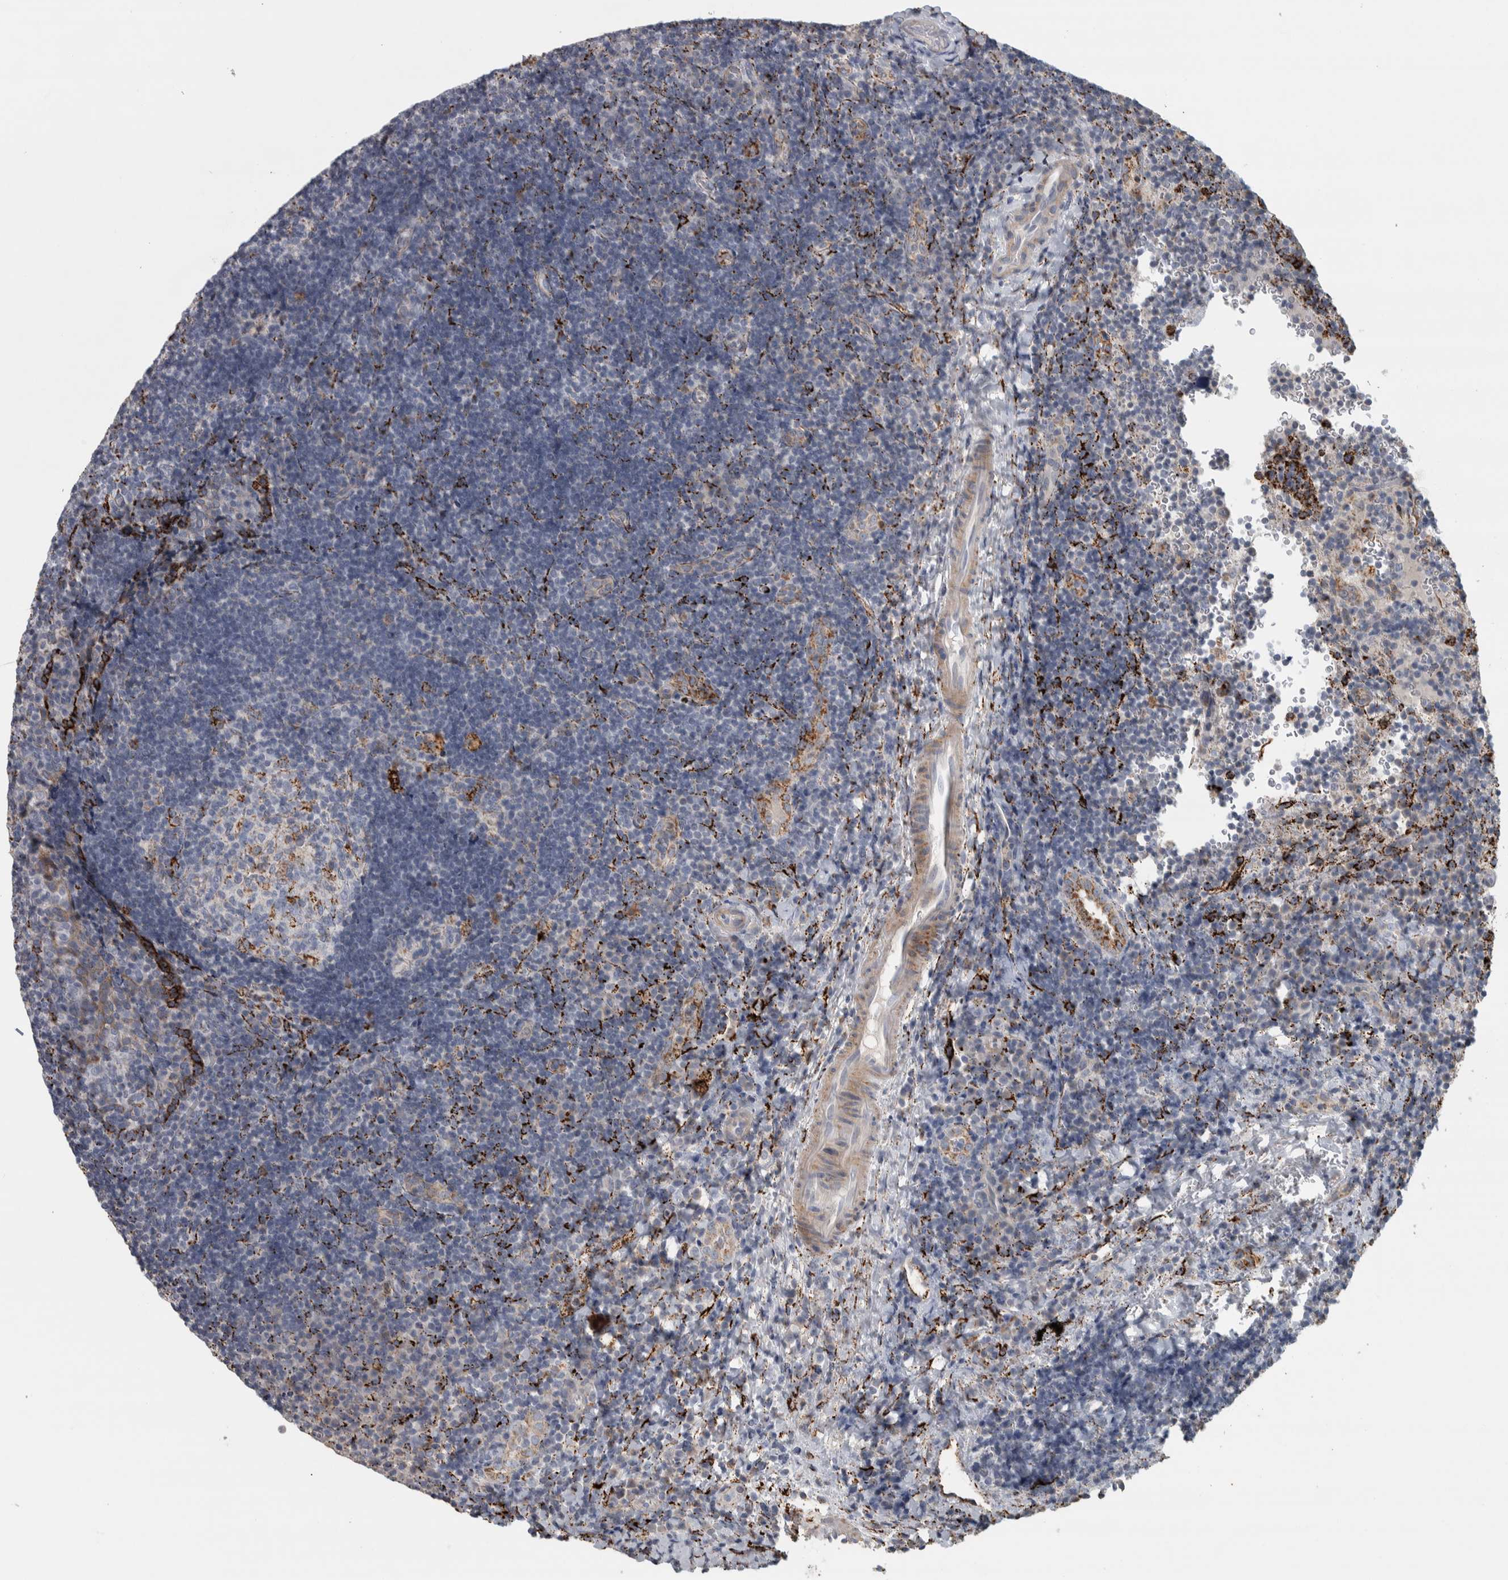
{"staining": {"intensity": "negative", "quantity": "none", "location": "none"}, "tissue": "lymphoma", "cell_type": "Tumor cells", "image_type": "cancer", "snomed": [{"axis": "morphology", "description": "Malignant lymphoma, non-Hodgkin's type, High grade"}, {"axis": "topography", "description": "Tonsil"}], "caption": "This histopathology image is of lymphoma stained with IHC to label a protein in brown with the nuclei are counter-stained blue. There is no expression in tumor cells.", "gene": "FAM78A", "patient": {"sex": "female", "age": 36}}